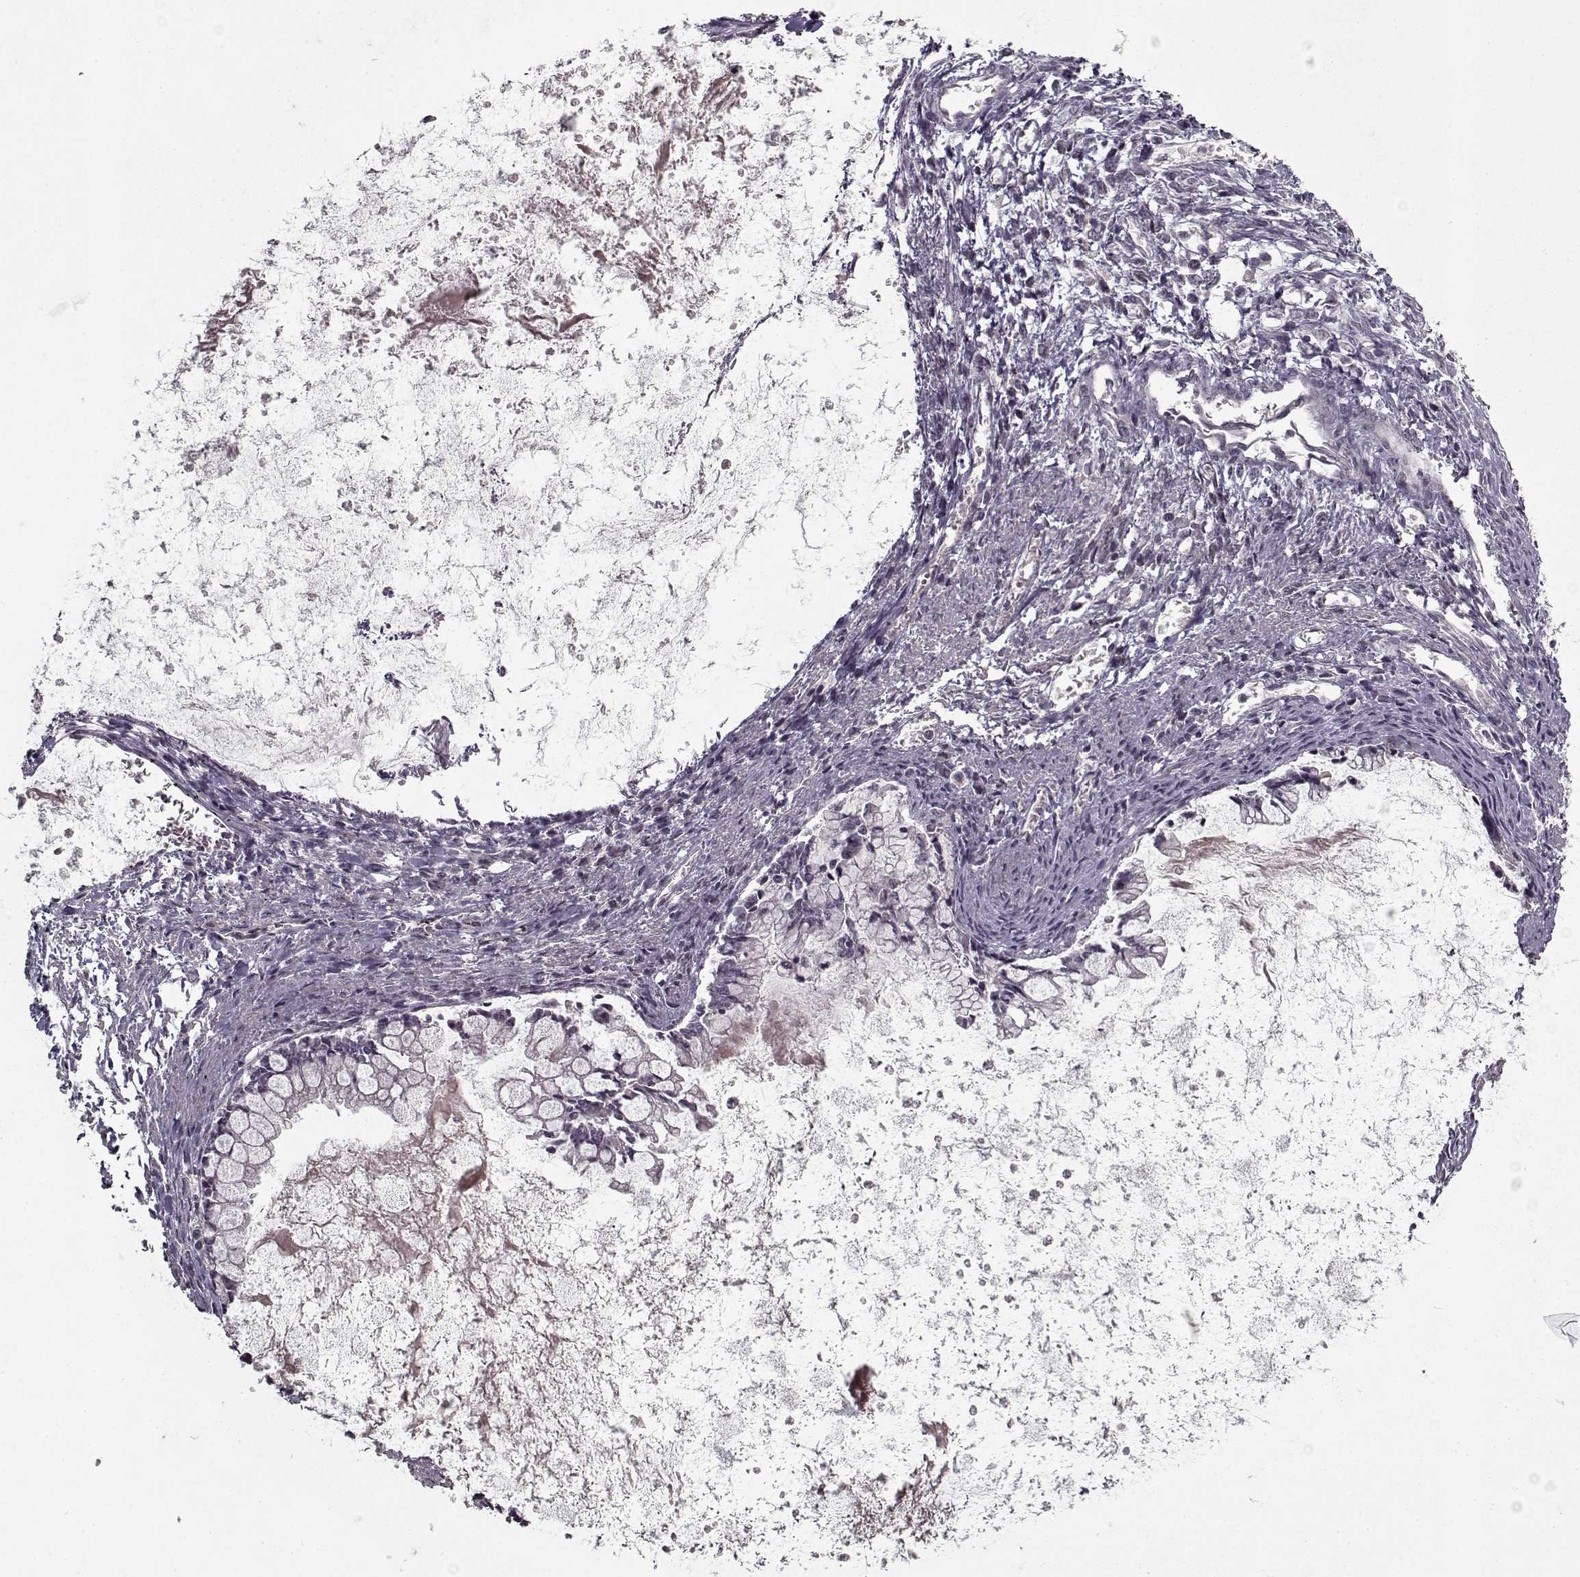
{"staining": {"intensity": "negative", "quantity": "none", "location": "none"}, "tissue": "ovarian cancer", "cell_type": "Tumor cells", "image_type": "cancer", "snomed": [{"axis": "morphology", "description": "Cystadenocarcinoma, mucinous, NOS"}, {"axis": "topography", "description": "Ovary"}], "caption": "Protein analysis of mucinous cystadenocarcinoma (ovarian) exhibits no significant positivity in tumor cells. (DAB immunohistochemistry (IHC), high magnification).", "gene": "LAMA2", "patient": {"sex": "female", "age": 67}}